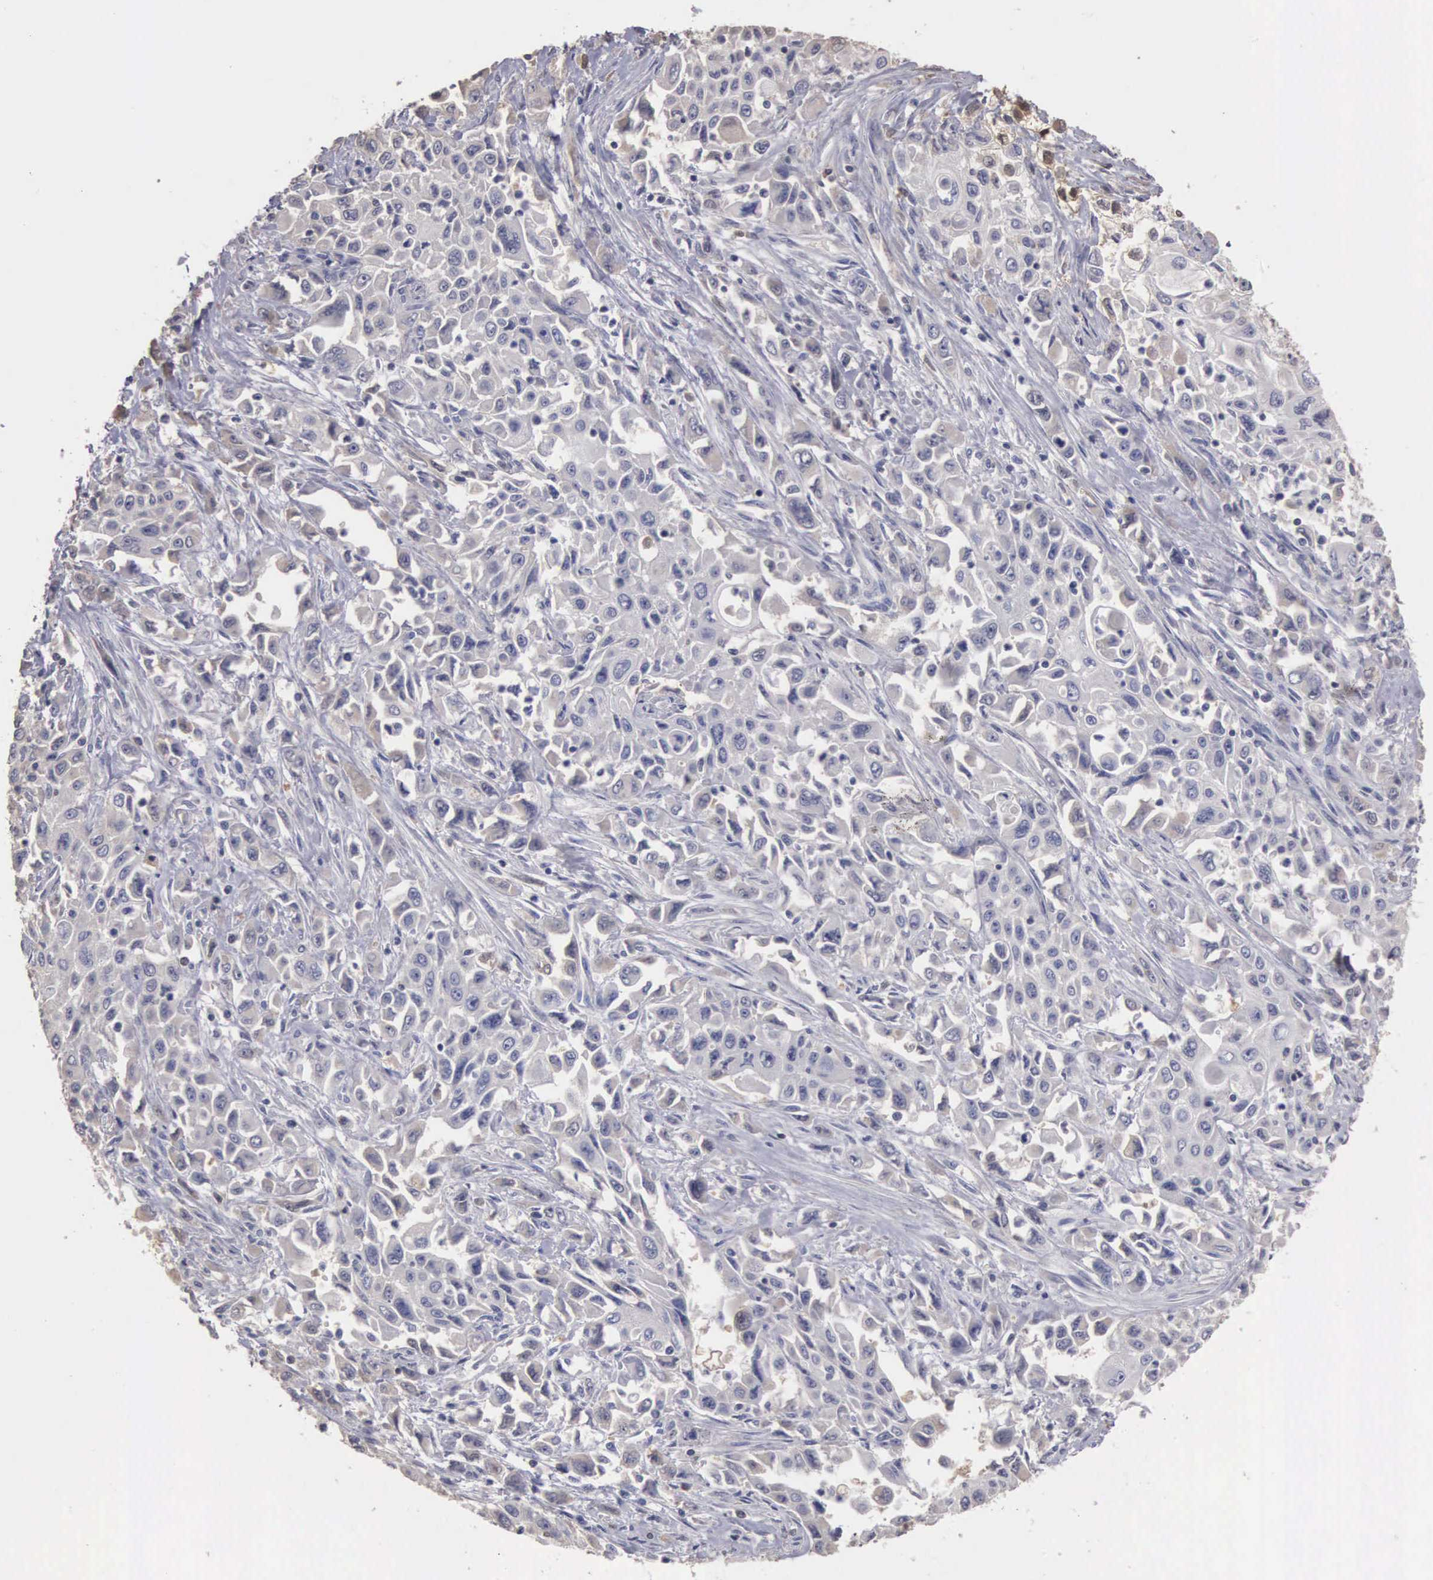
{"staining": {"intensity": "negative", "quantity": "none", "location": "none"}, "tissue": "pancreatic cancer", "cell_type": "Tumor cells", "image_type": "cancer", "snomed": [{"axis": "morphology", "description": "Adenocarcinoma, NOS"}, {"axis": "topography", "description": "Pancreas"}], "caption": "Immunohistochemistry (IHC) histopathology image of human adenocarcinoma (pancreatic) stained for a protein (brown), which exhibits no expression in tumor cells. (DAB (3,3'-diaminobenzidine) immunohistochemistry visualized using brightfield microscopy, high magnification).", "gene": "ENO3", "patient": {"sex": "male", "age": 70}}